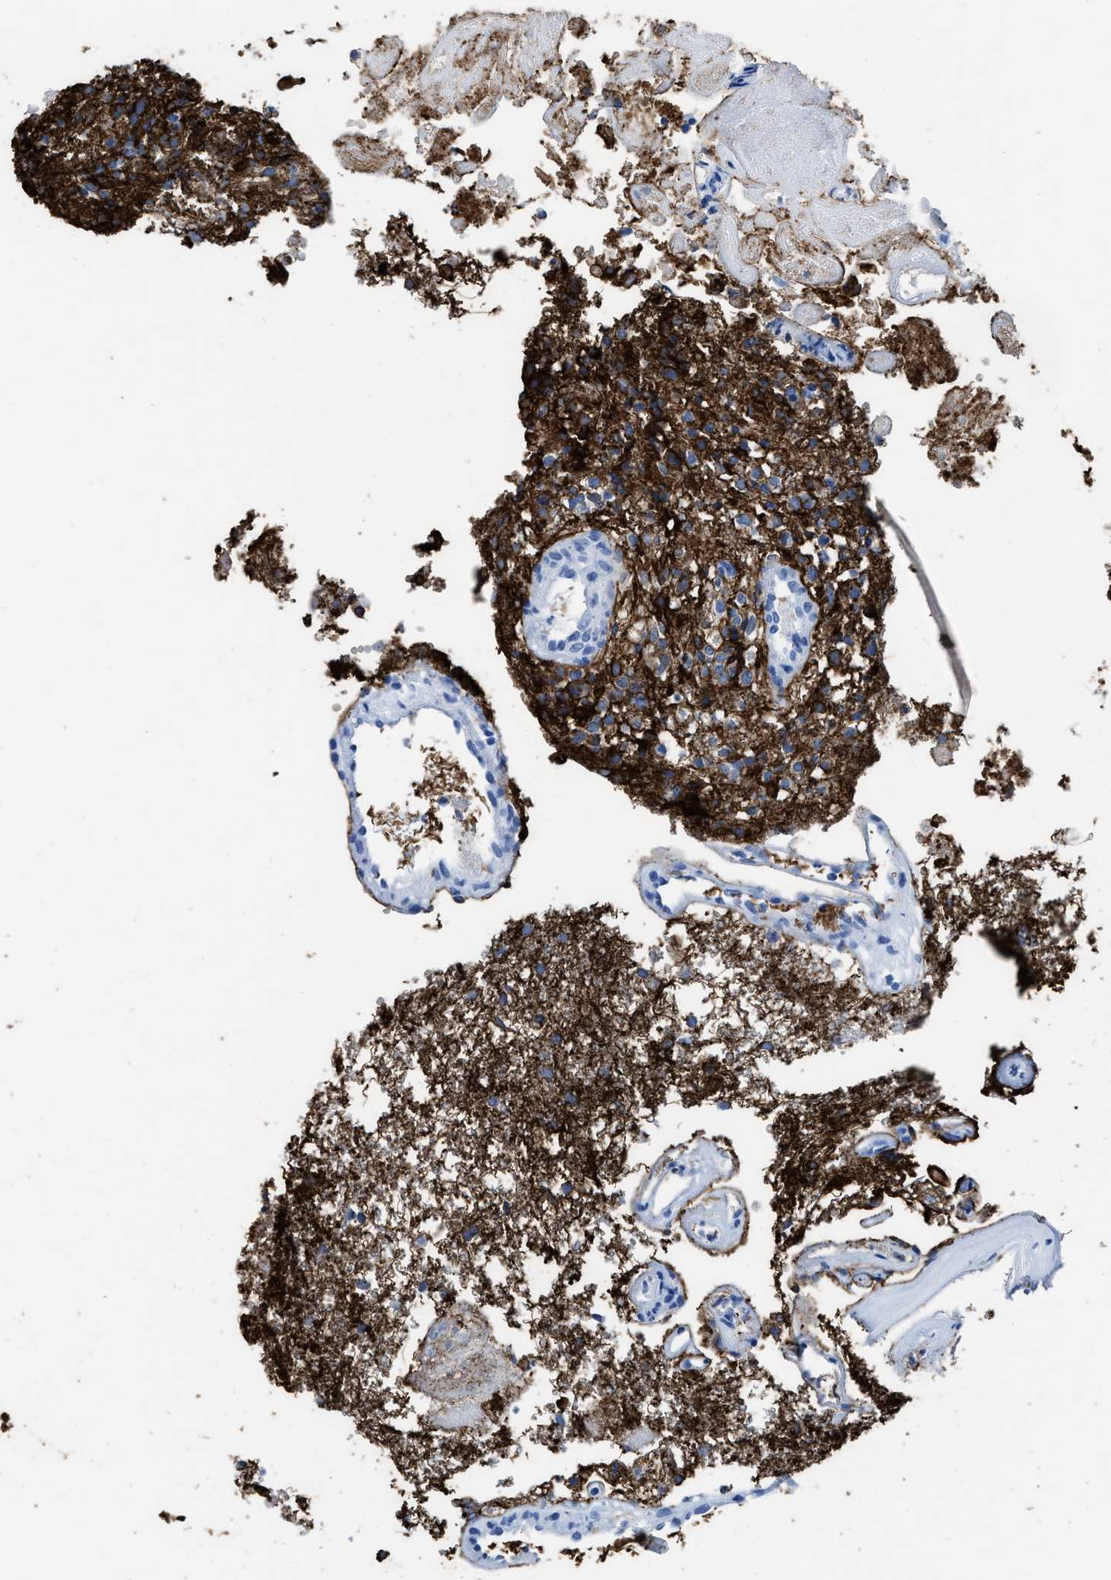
{"staining": {"intensity": "negative", "quantity": "none", "location": "none"}, "tissue": "glioma", "cell_type": "Tumor cells", "image_type": "cancer", "snomed": [{"axis": "morphology", "description": "Glioma, malignant, High grade"}, {"axis": "topography", "description": "Brain"}], "caption": "High magnification brightfield microscopy of malignant glioma (high-grade) stained with DAB (brown) and counterstained with hematoxylin (blue): tumor cells show no significant positivity. The staining was performed using DAB (3,3'-diaminobenzidine) to visualize the protein expression in brown, while the nuclei were stained in blue with hematoxylin (Magnification: 20x).", "gene": "AQP1", "patient": {"sex": "female", "age": 59}}